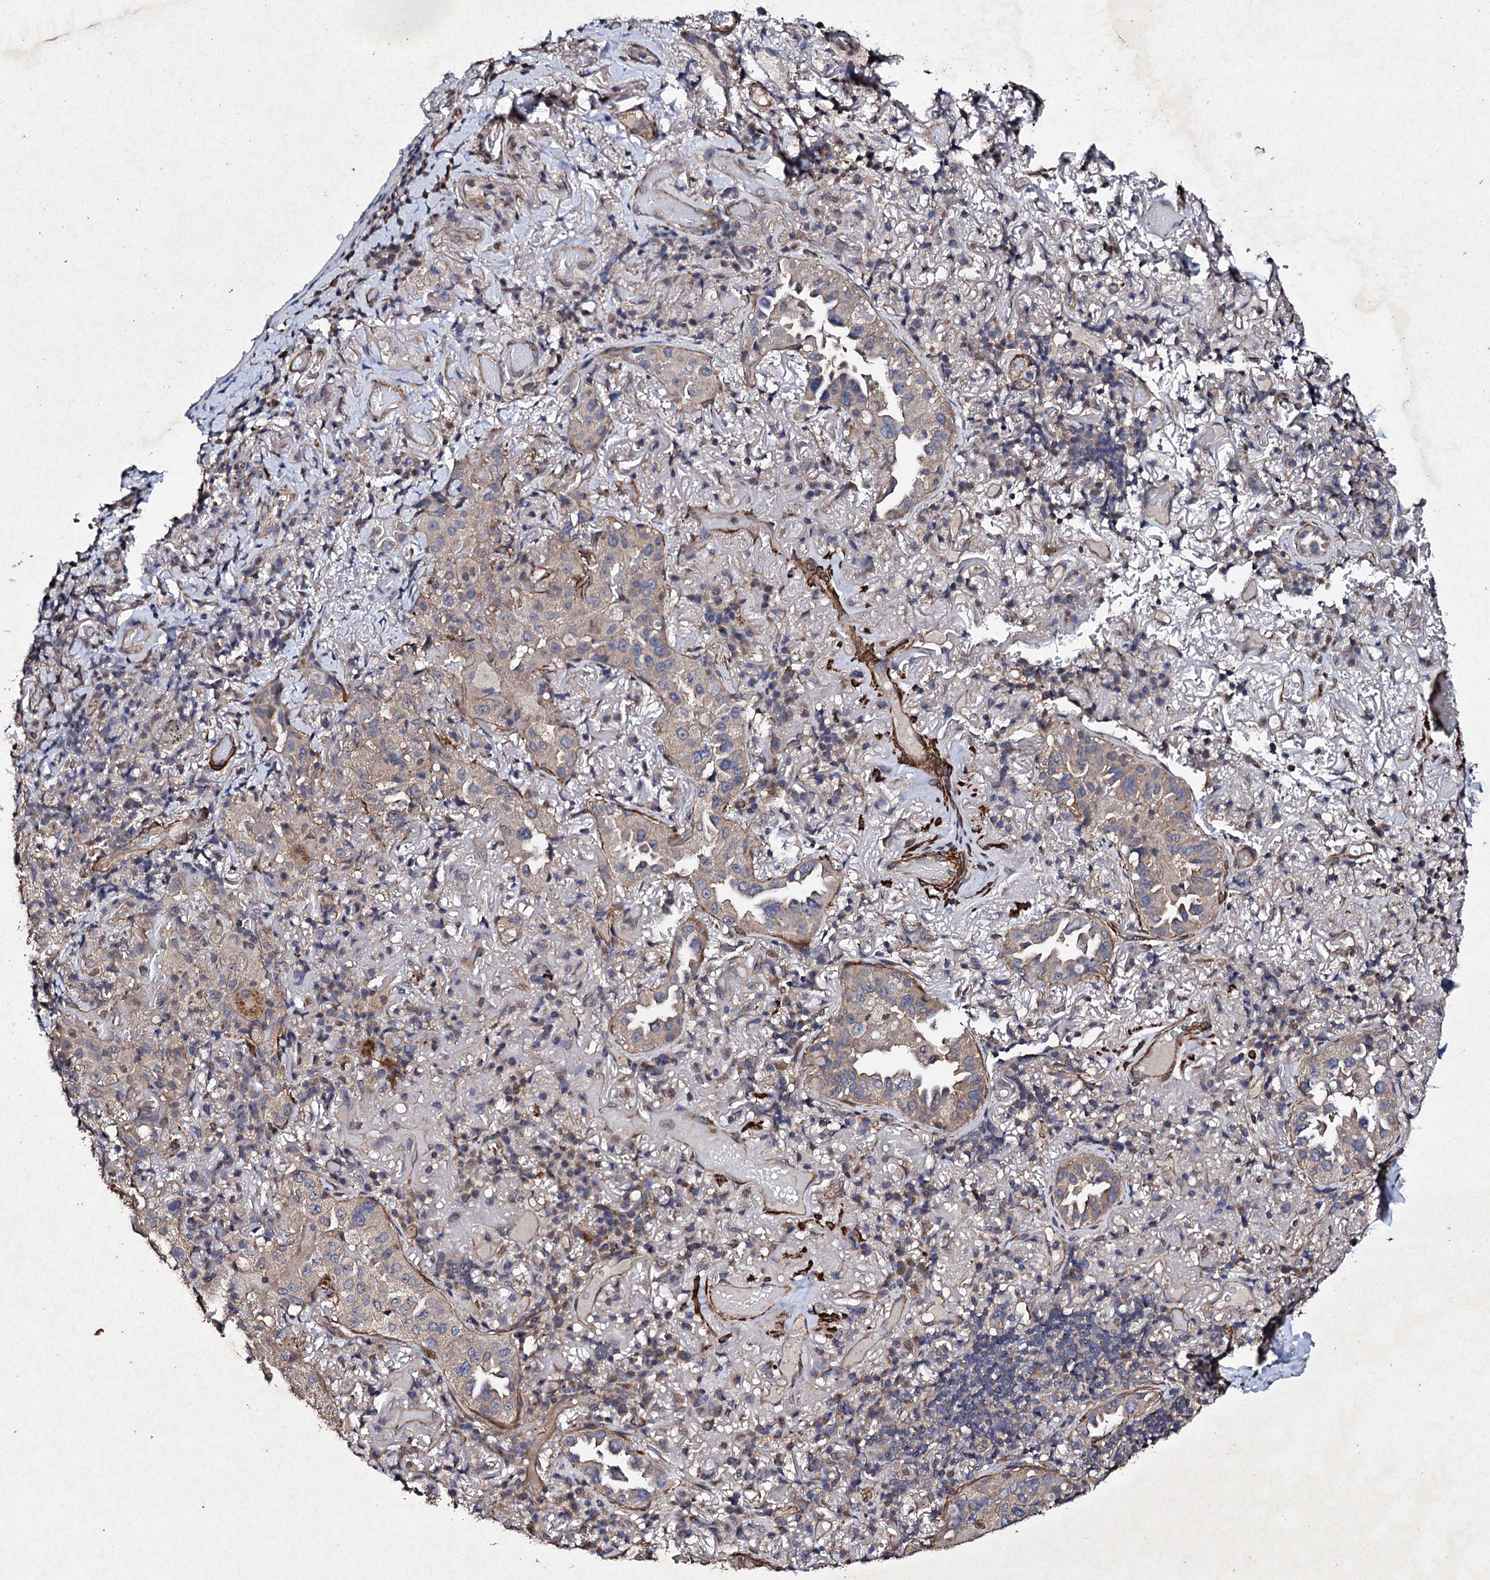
{"staining": {"intensity": "weak", "quantity": ">75%", "location": "cytoplasmic/membranous"}, "tissue": "lung cancer", "cell_type": "Tumor cells", "image_type": "cancer", "snomed": [{"axis": "morphology", "description": "Adenocarcinoma, NOS"}, {"axis": "topography", "description": "Lung"}], "caption": "The image reveals staining of lung cancer (adenocarcinoma), revealing weak cytoplasmic/membranous protein expression (brown color) within tumor cells. Using DAB (brown) and hematoxylin (blue) stains, captured at high magnification using brightfield microscopy.", "gene": "MOCOS", "patient": {"sex": "female", "age": 69}}